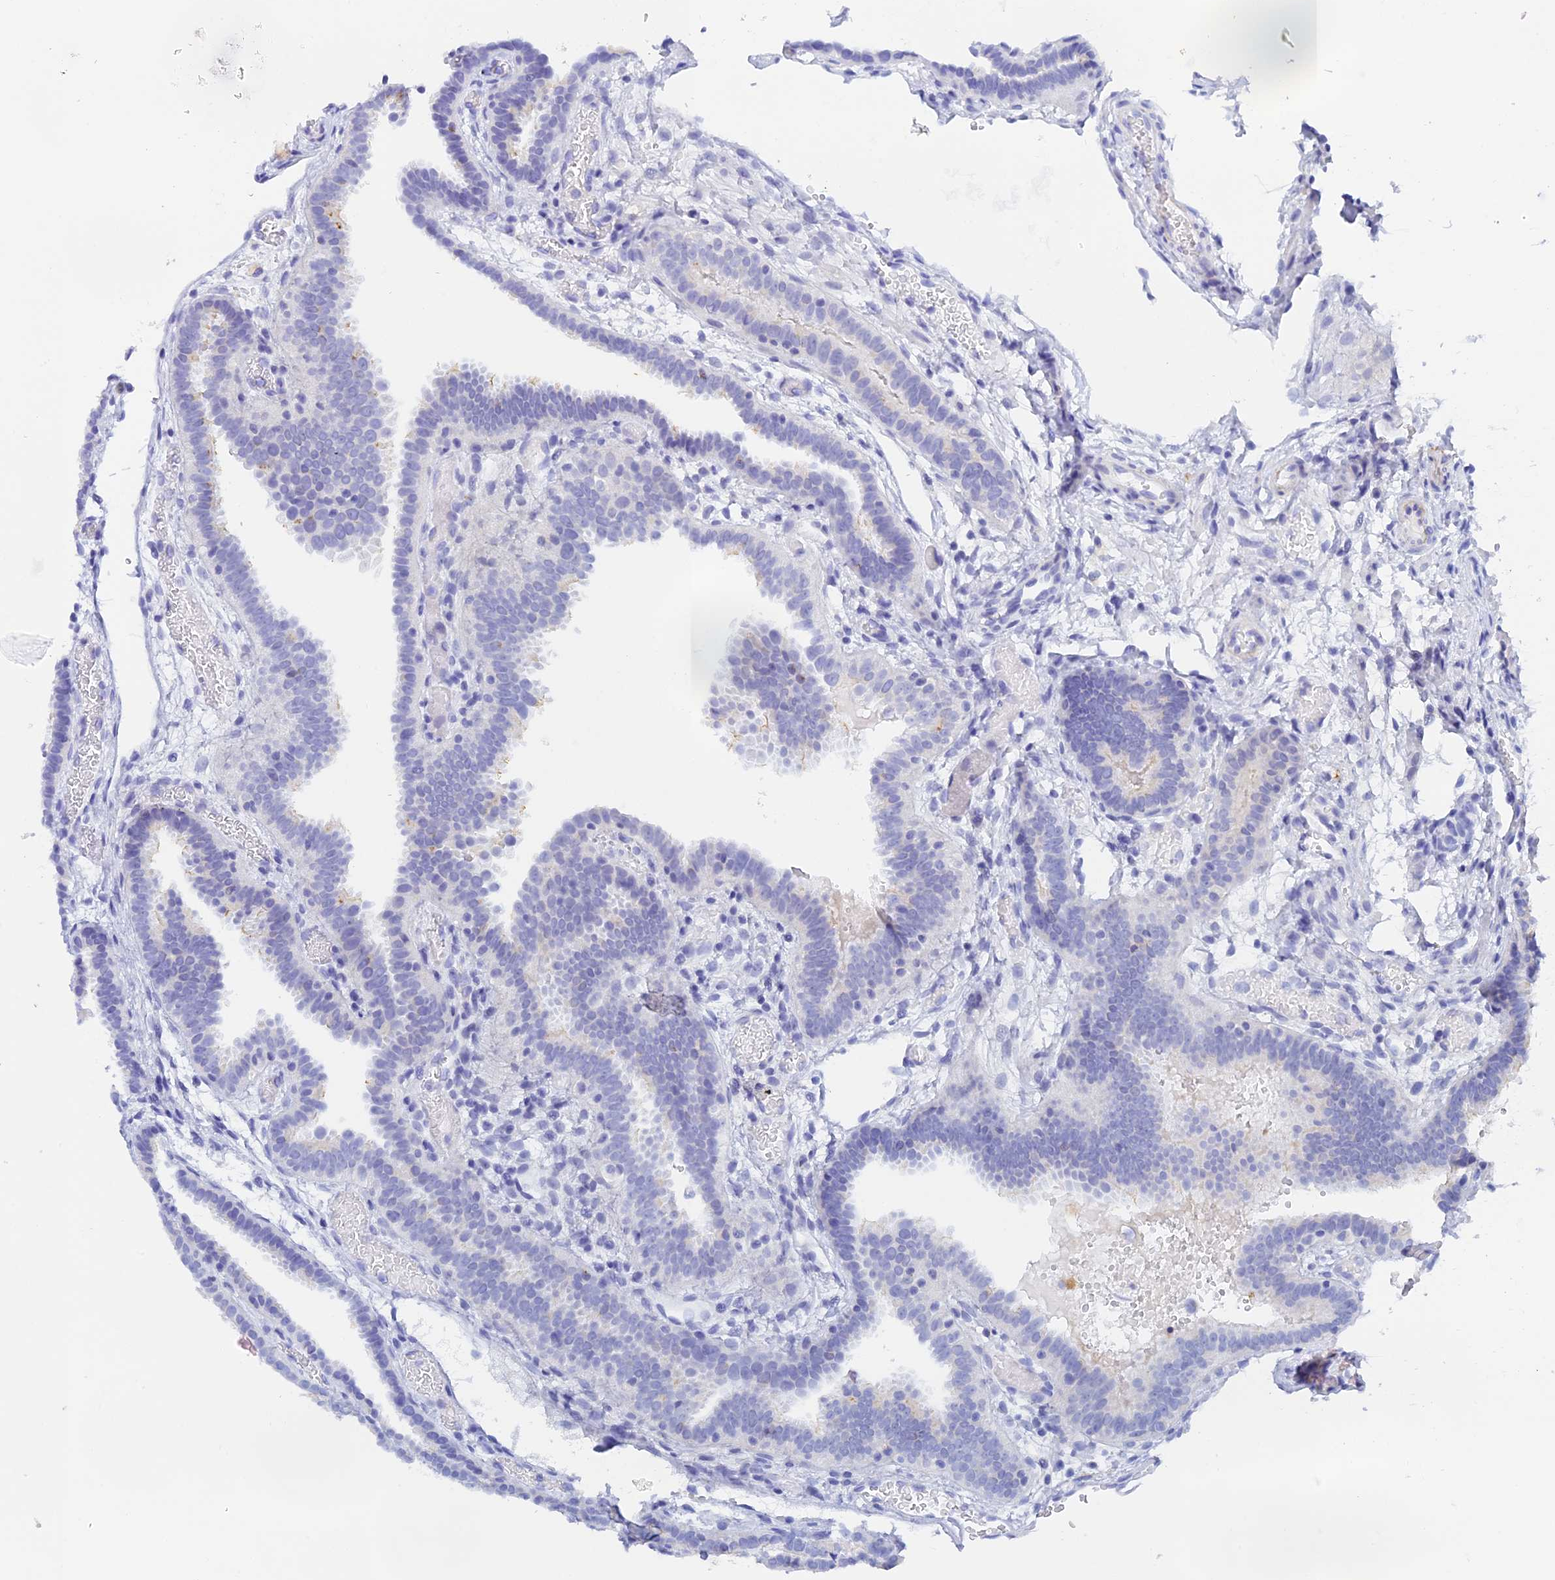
{"staining": {"intensity": "negative", "quantity": "none", "location": "none"}, "tissue": "fallopian tube", "cell_type": "Glandular cells", "image_type": "normal", "snomed": [{"axis": "morphology", "description": "Normal tissue, NOS"}, {"axis": "topography", "description": "Fallopian tube"}], "caption": "The image exhibits no significant expression in glandular cells of fallopian tube. (DAB (3,3'-diaminobenzidine) IHC with hematoxylin counter stain).", "gene": "C12orf29", "patient": {"sex": "female", "age": 37}}